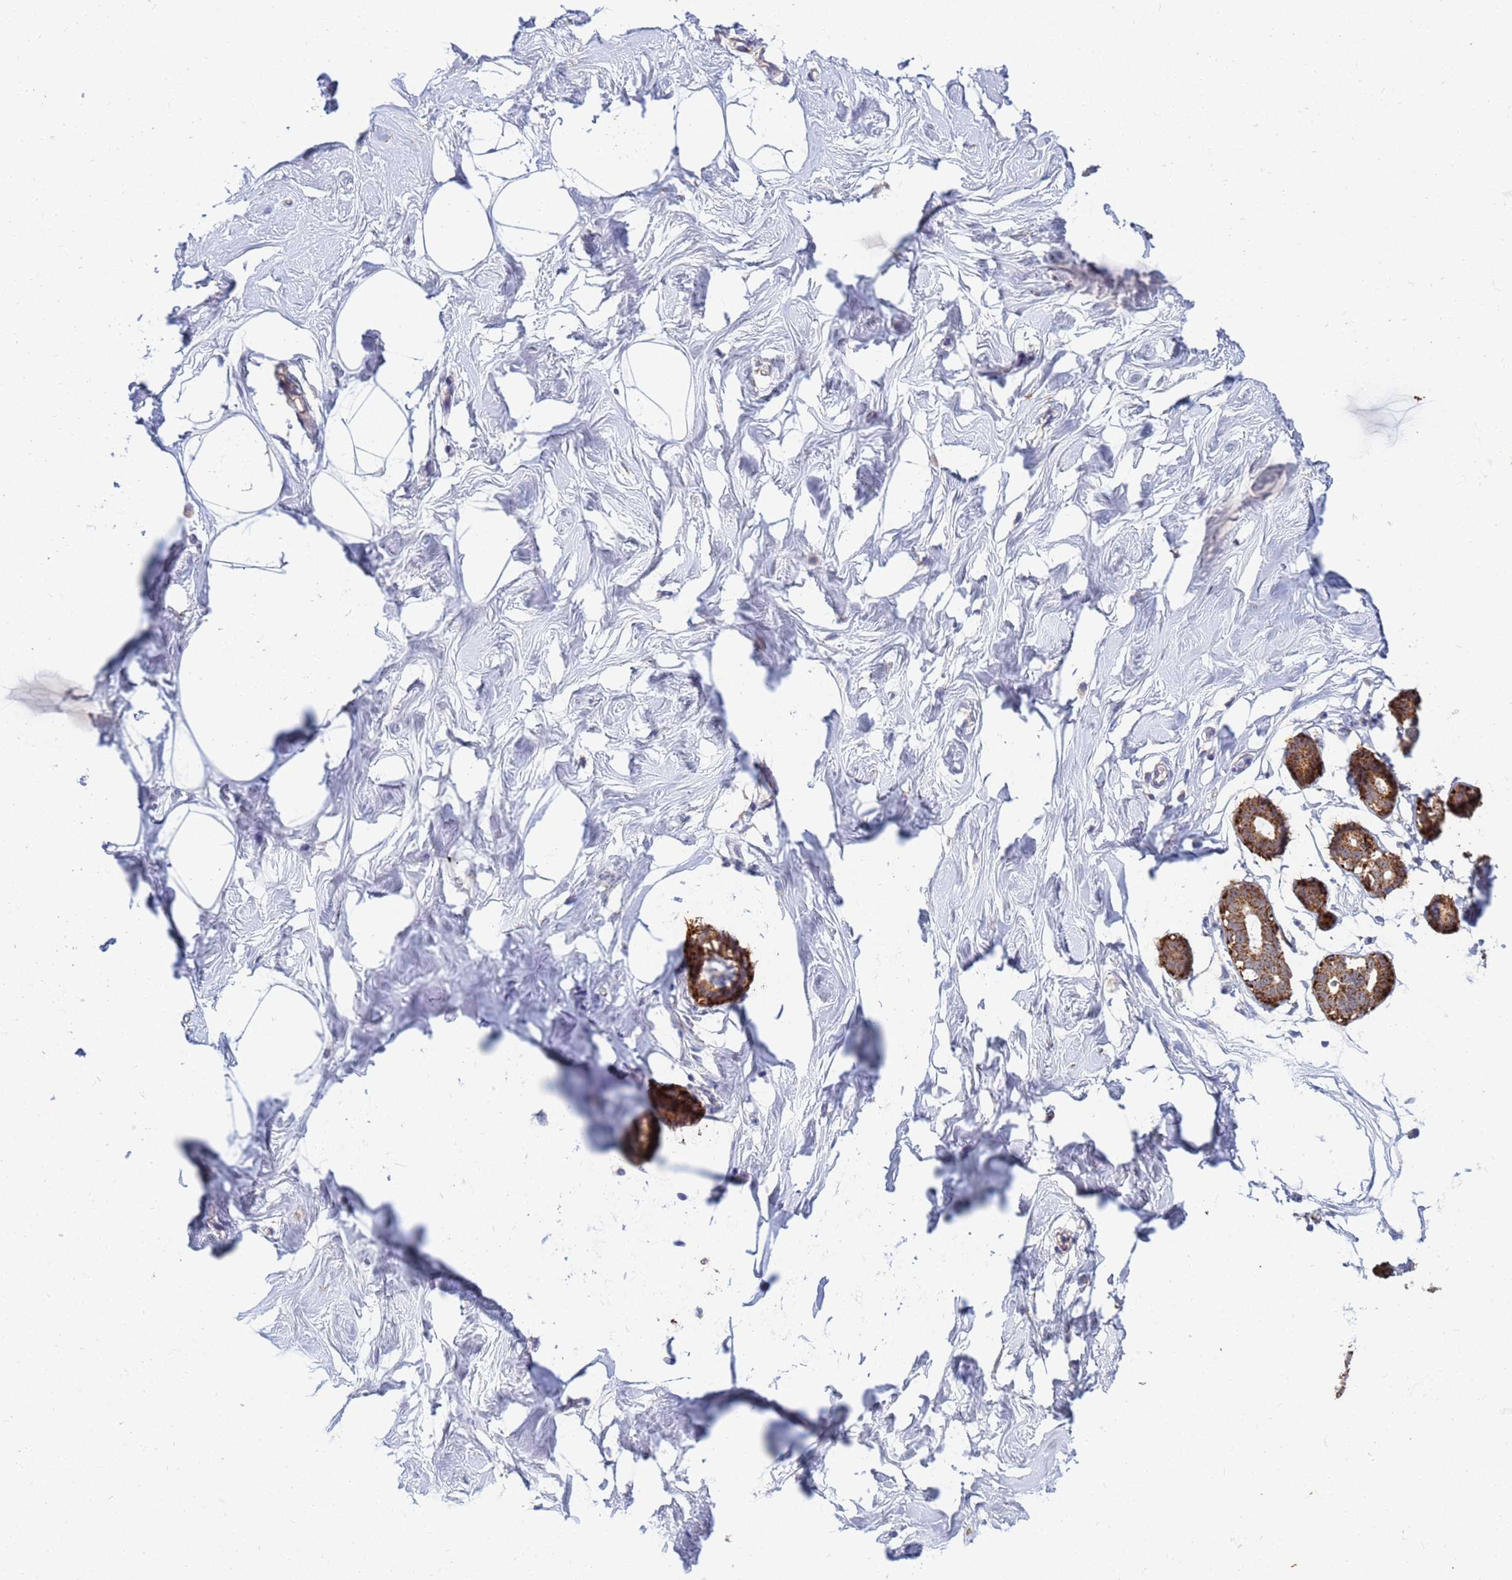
{"staining": {"intensity": "negative", "quantity": "none", "location": "none"}, "tissue": "breast", "cell_type": "Adipocytes", "image_type": "normal", "snomed": [{"axis": "morphology", "description": "Normal tissue, NOS"}, {"axis": "morphology", "description": "Adenoma, NOS"}, {"axis": "topography", "description": "Breast"}], "caption": "Immunohistochemical staining of normal human breast shows no significant expression in adipocytes.", "gene": "SDR39U1", "patient": {"sex": "female", "age": 23}}